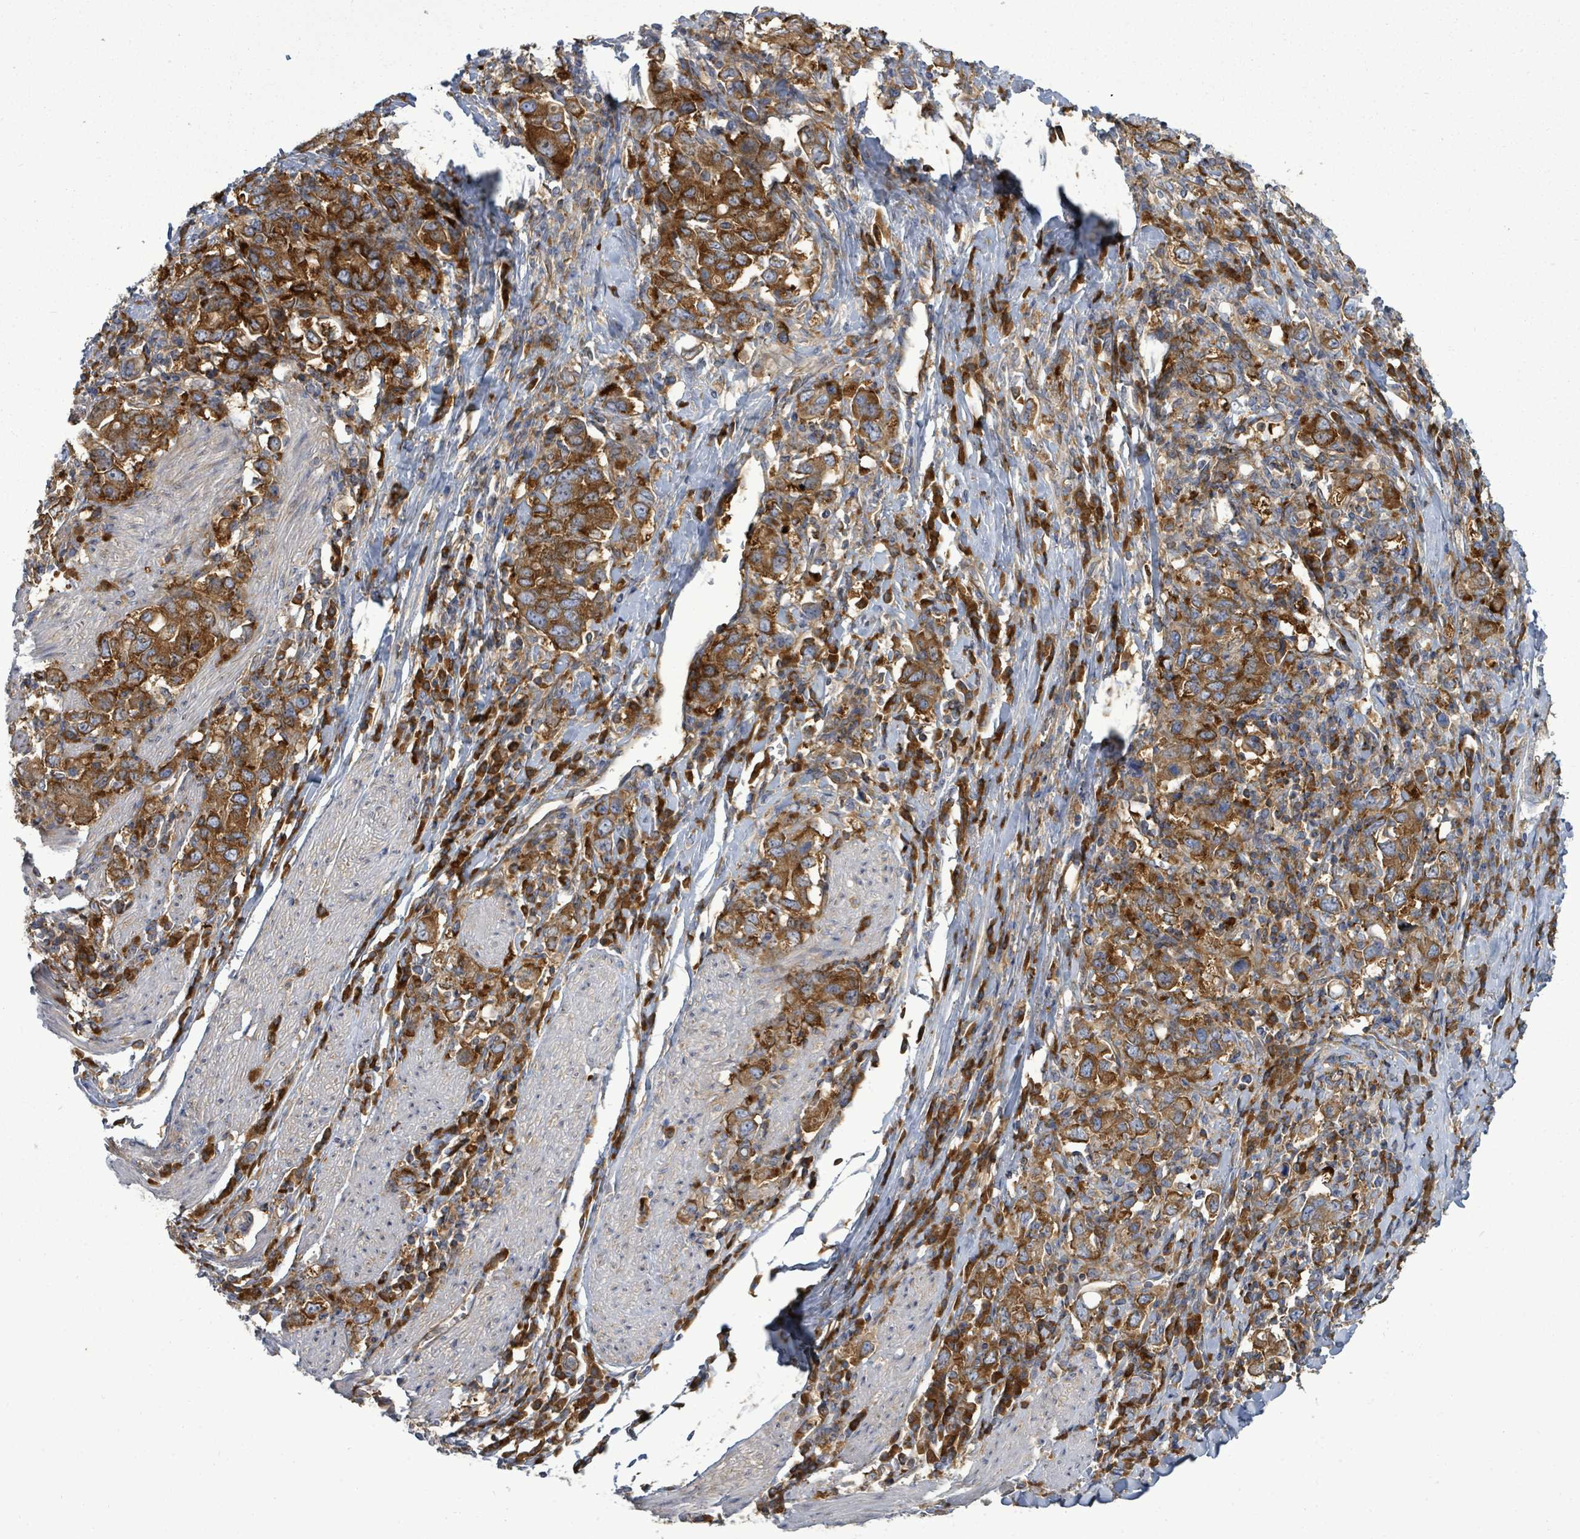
{"staining": {"intensity": "strong", "quantity": ">75%", "location": "cytoplasmic/membranous"}, "tissue": "stomach cancer", "cell_type": "Tumor cells", "image_type": "cancer", "snomed": [{"axis": "morphology", "description": "Adenocarcinoma, NOS"}, {"axis": "topography", "description": "Stomach, upper"}, {"axis": "topography", "description": "Stomach"}], "caption": "This is a photomicrograph of immunohistochemistry staining of adenocarcinoma (stomach), which shows strong expression in the cytoplasmic/membranous of tumor cells.", "gene": "EIF3C", "patient": {"sex": "male", "age": 62}}